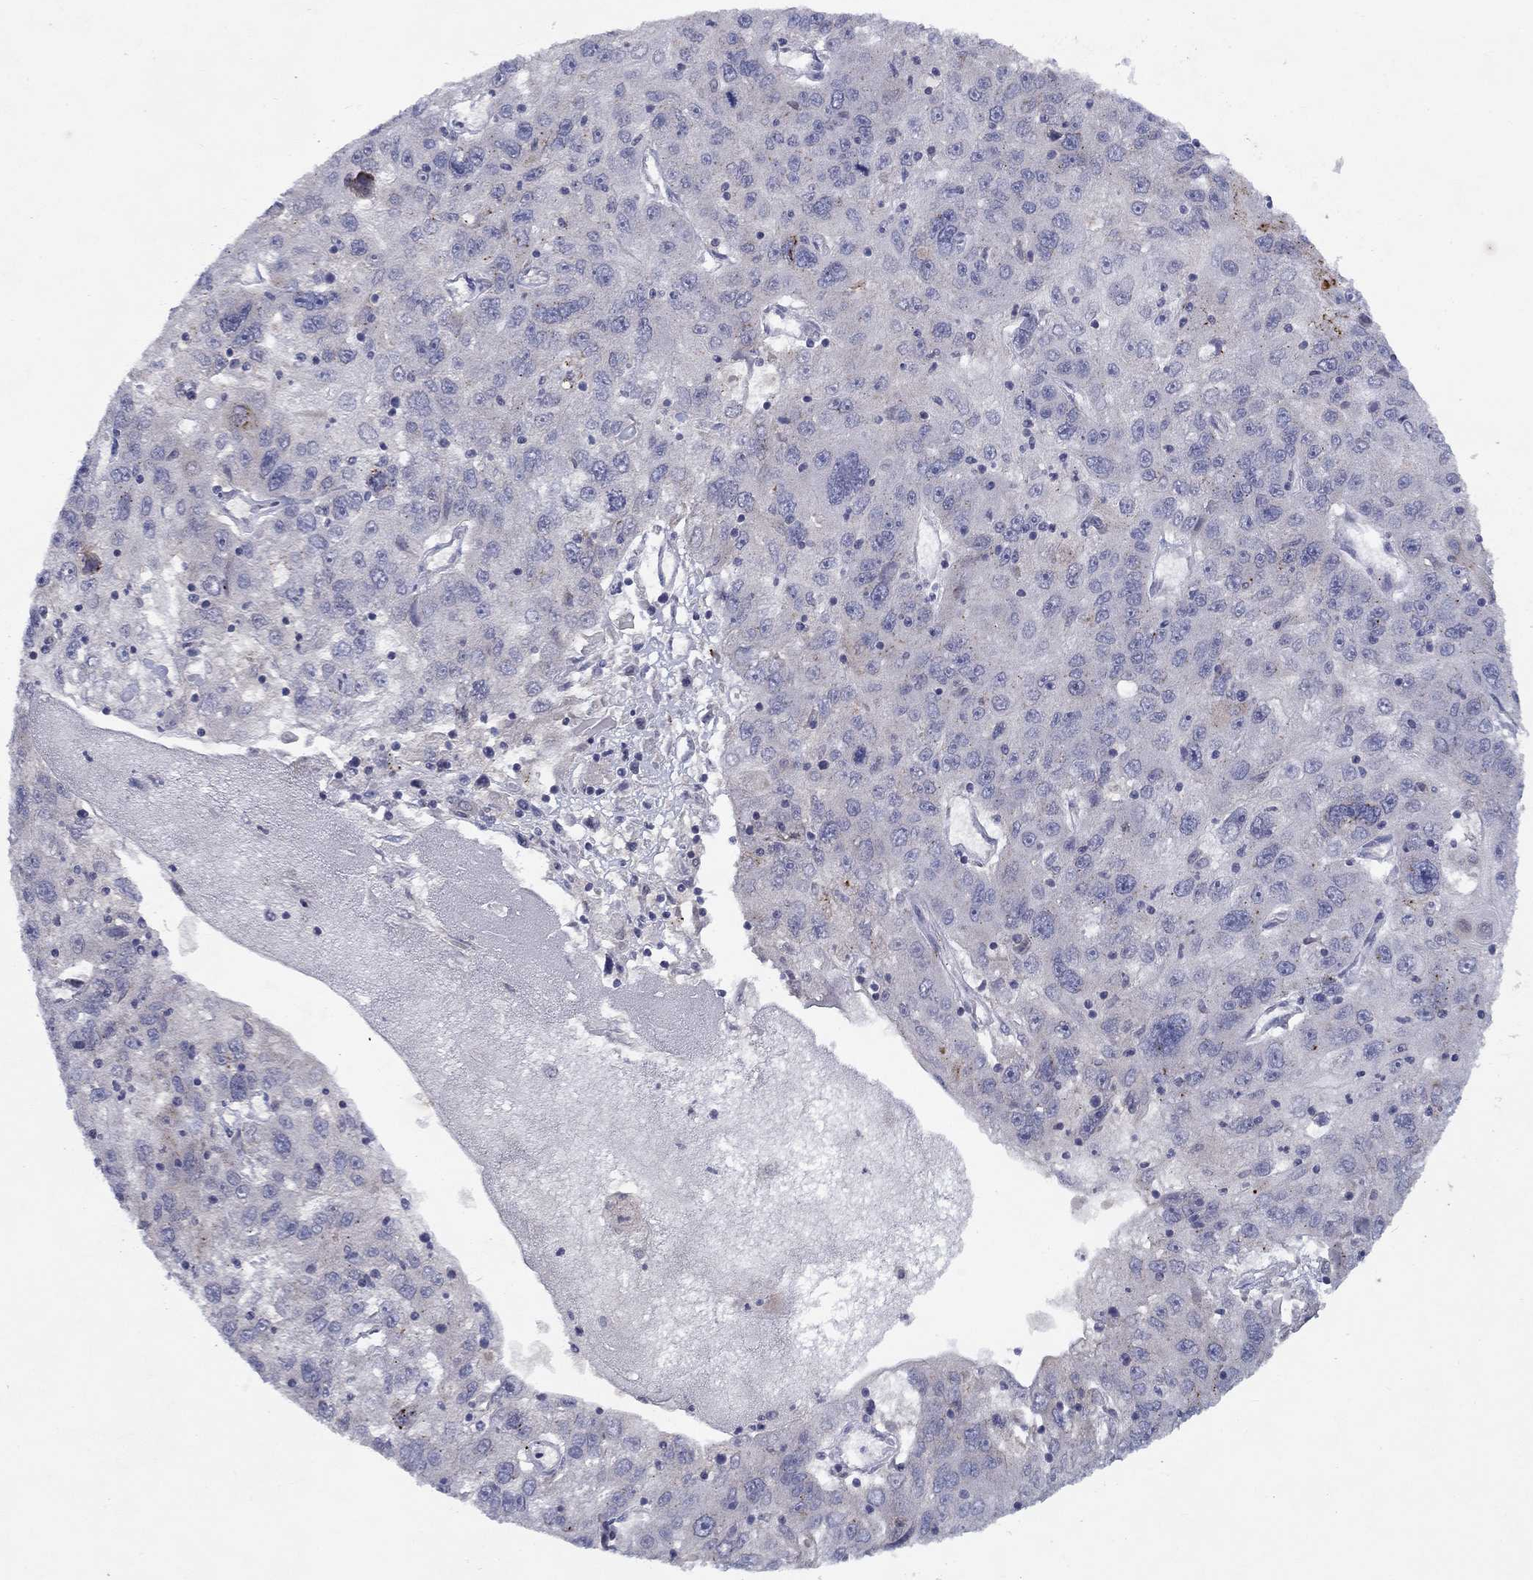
{"staining": {"intensity": "negative", "quantity": "none", "location": "none"}, "tissue": "stomach cancer", "cell_type": "Tumor cells", "image_type": "cancer", "snomed": [{"axis": "morphology", "description": "Adenocarcinoma, NOS"}, {"axis": "topography", "description": "Stomach"}], "caption": "DAB (3,3'-diaminobenzidine) immunohistochemical staining of human adenocarcinoma (stomach) demonstrates no significant staining in tumor cells.", "gene": "CACNA1A", "patient": {"sex": "male", "age": 56}}